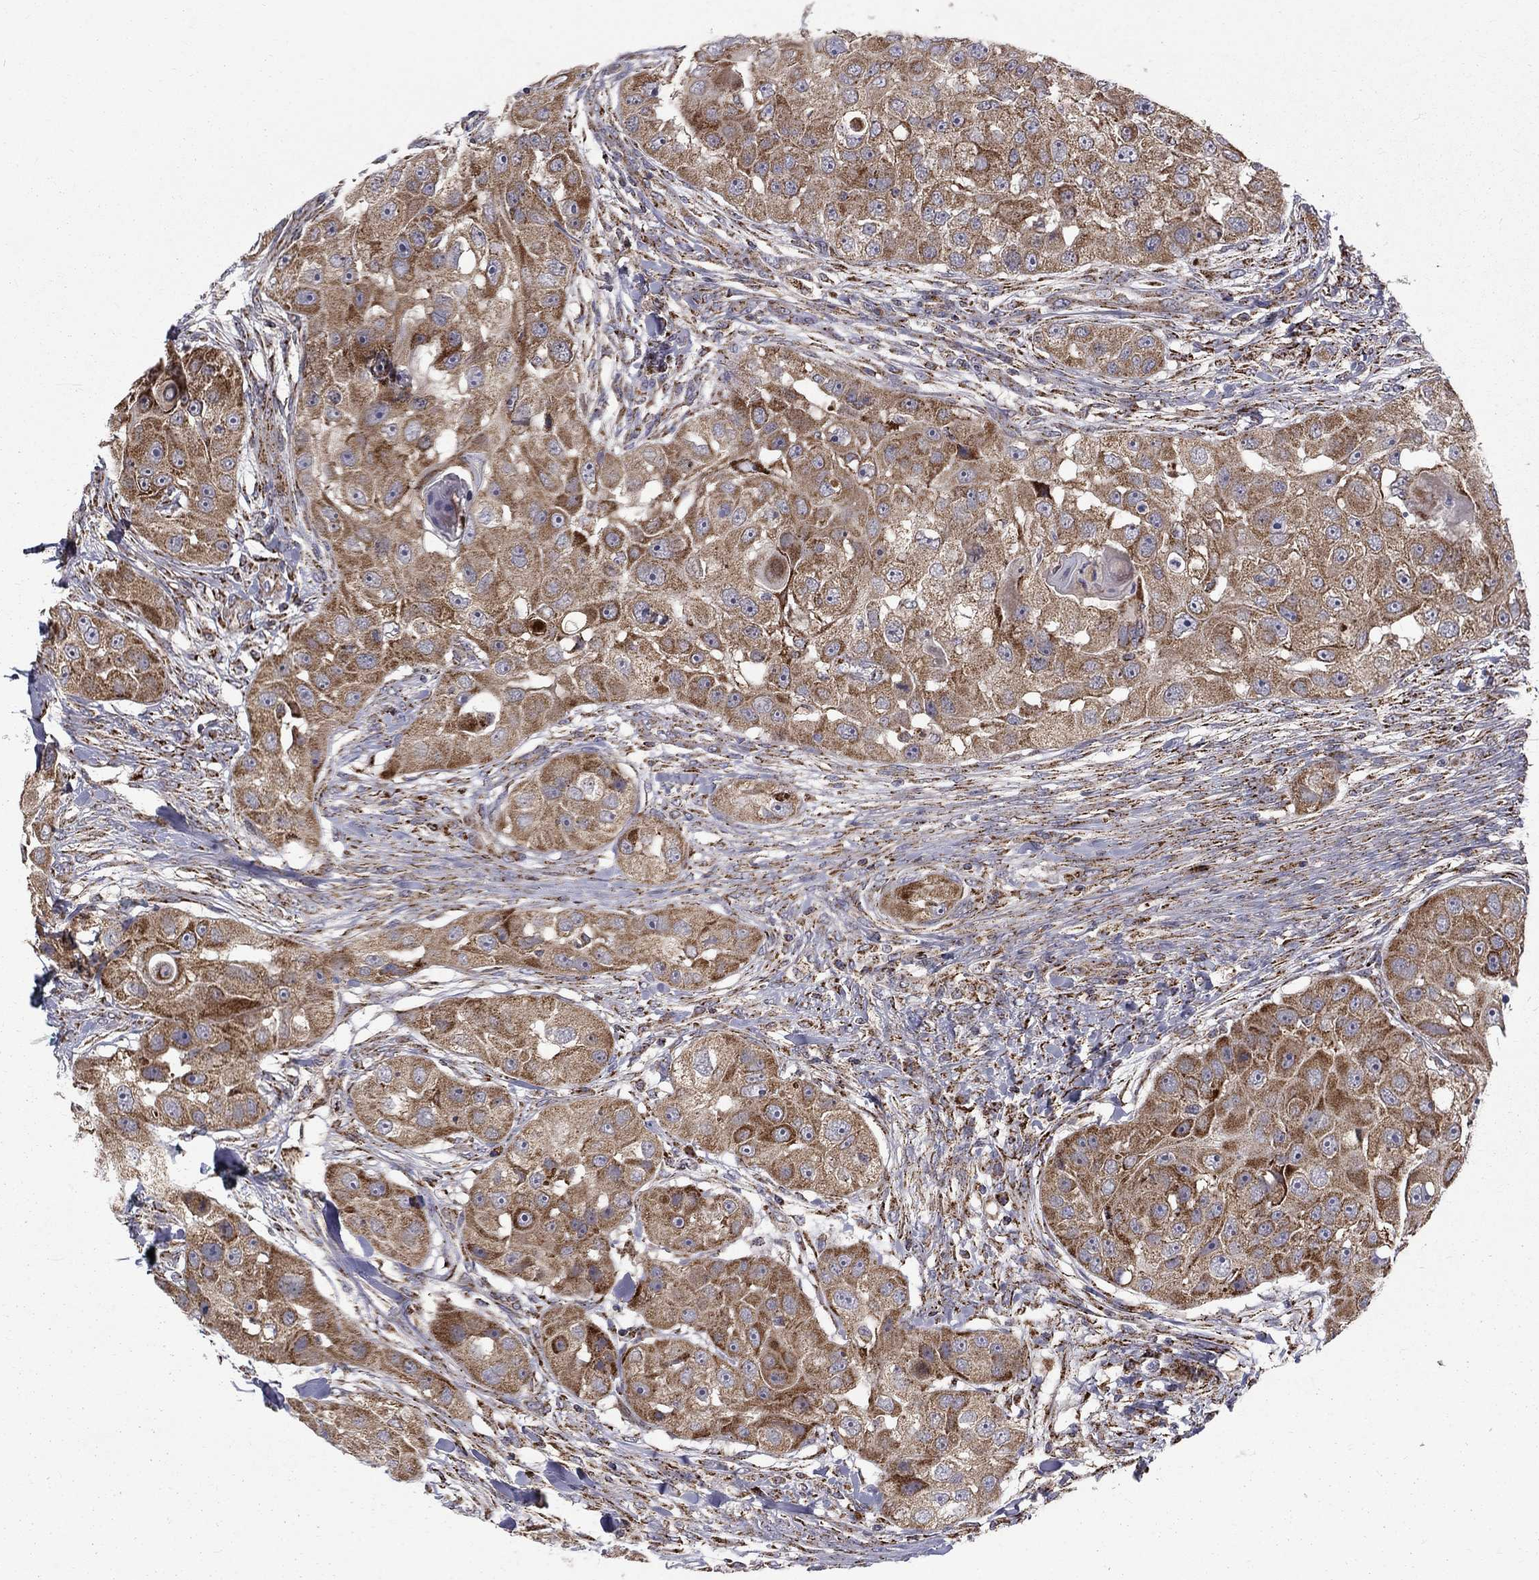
{"staining": {"intensity": "moderate", "quantity": ">75%", "location": "cytoplasmic/membranous"}, "tissue": "head and neck cancer", "cell_type": "Tumor cells", "image_type": "cancer", "snomed": [{"axis": "morphology", "description": "Squamous cell carcinoma, NOS"}, {"axis": "topography", "description": "Head-Neck"}], "caption": "High-power microscopy captured an immunohistochemistry (IHC) histopathology image of head and neck cancer, revealing moderate cytoplasmic/membranous expression in approximately >75% of tumor cells.", "gene": "ALDH1B1", "patient": {"sex": "male", "age": 51}}